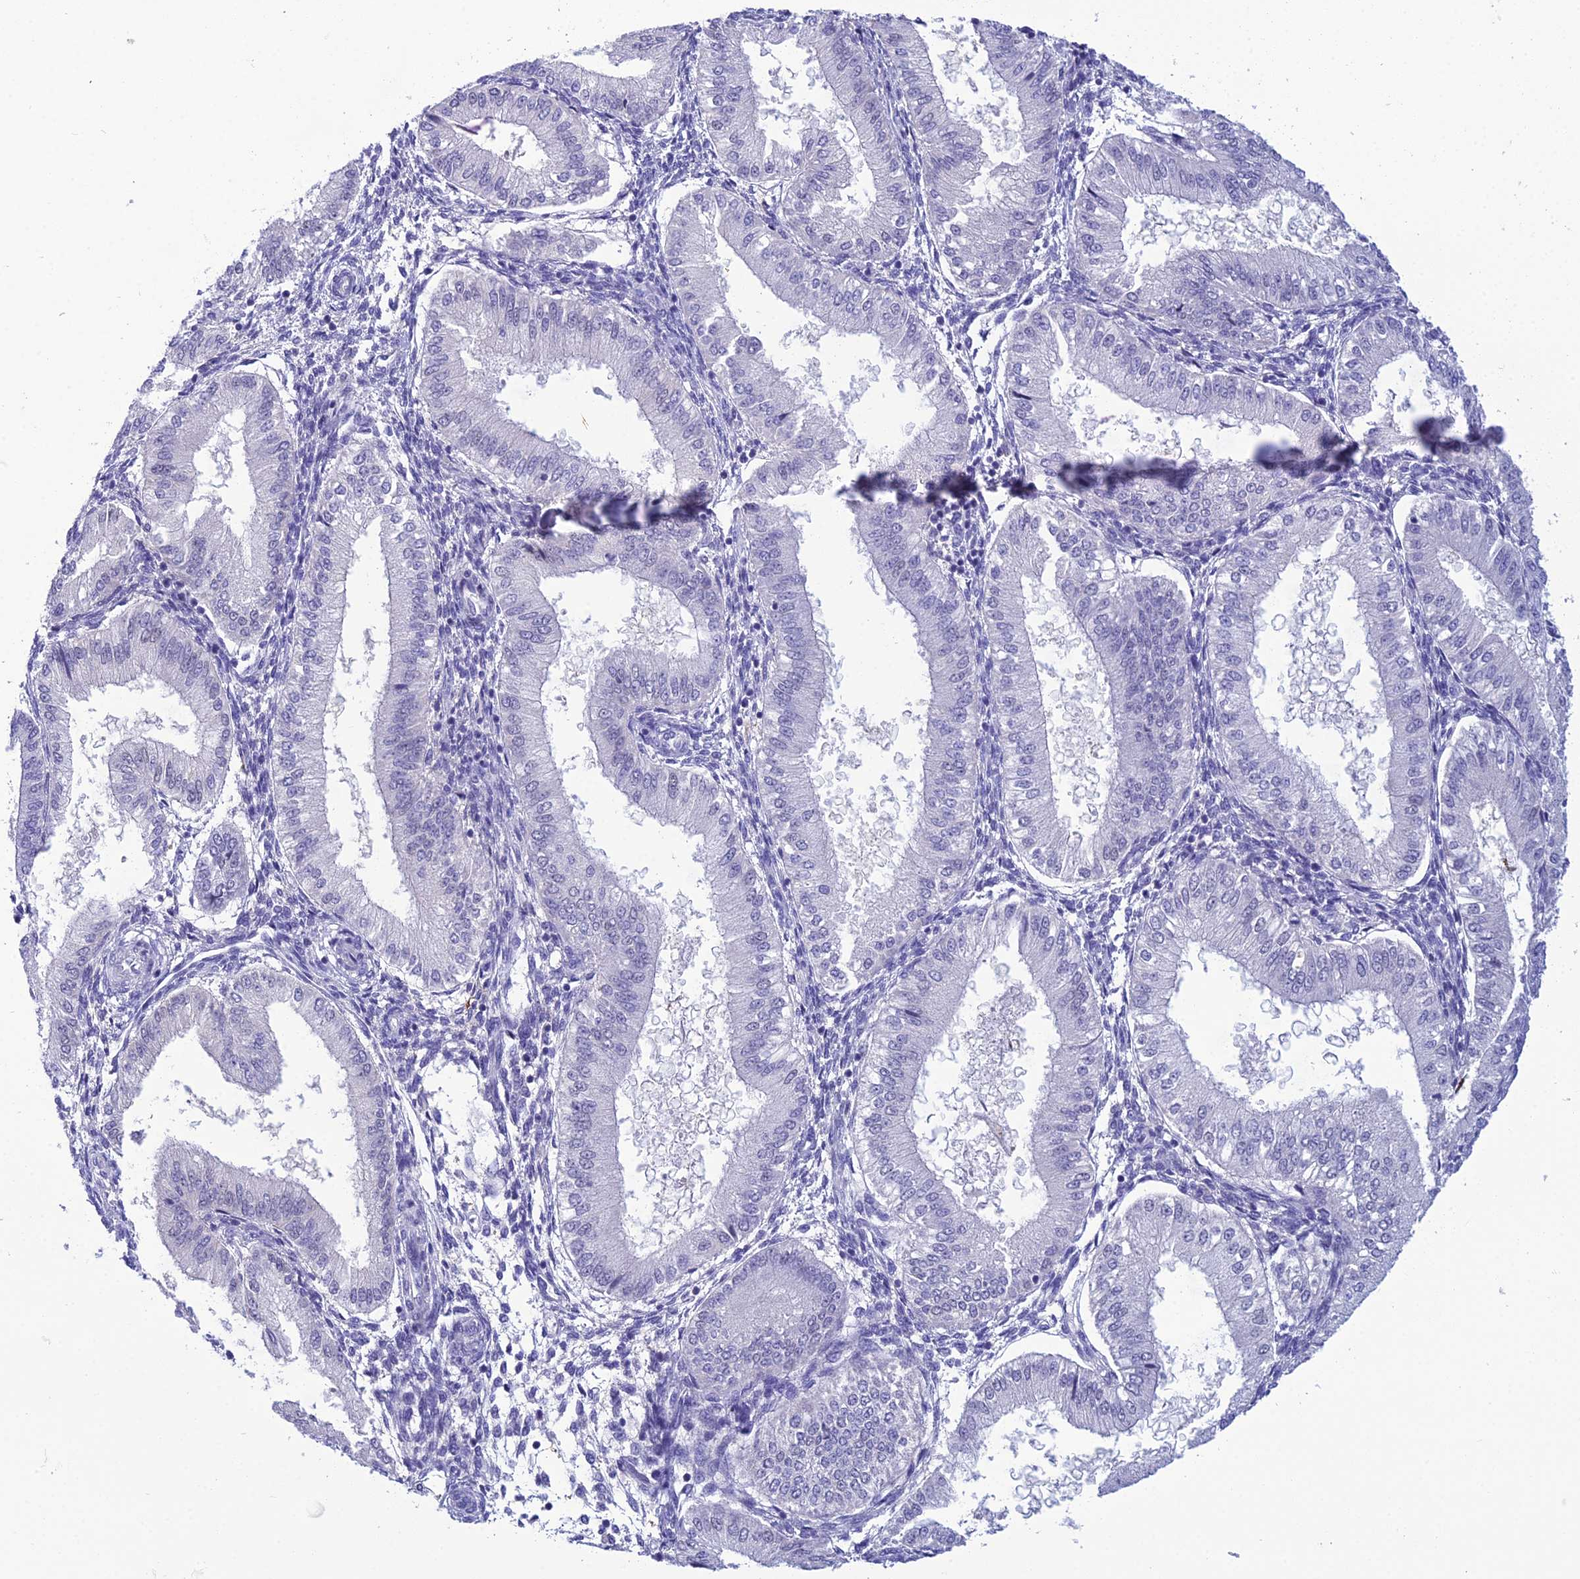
{"staining": {"intensity": "negative", "quantity": "none", "location": "none"}, "tissue": "endometrium", "cell_type": "Cells in endometrial stroma", "image_type": "normal", "snomed": [{"axis": "morphology", "description": "Normal tissue, NOS"}, {"axis": "topography", "description": "Endometrium"}], "caption": "Endometrium was stained to show a protein in brown. There is no significant staining in cells in endometrial stroma. (DAB IHC visualized using brightfield microscopy, high magnification).", "gene": "CRB2", "patient": {"sex": "female", "age": 39}}